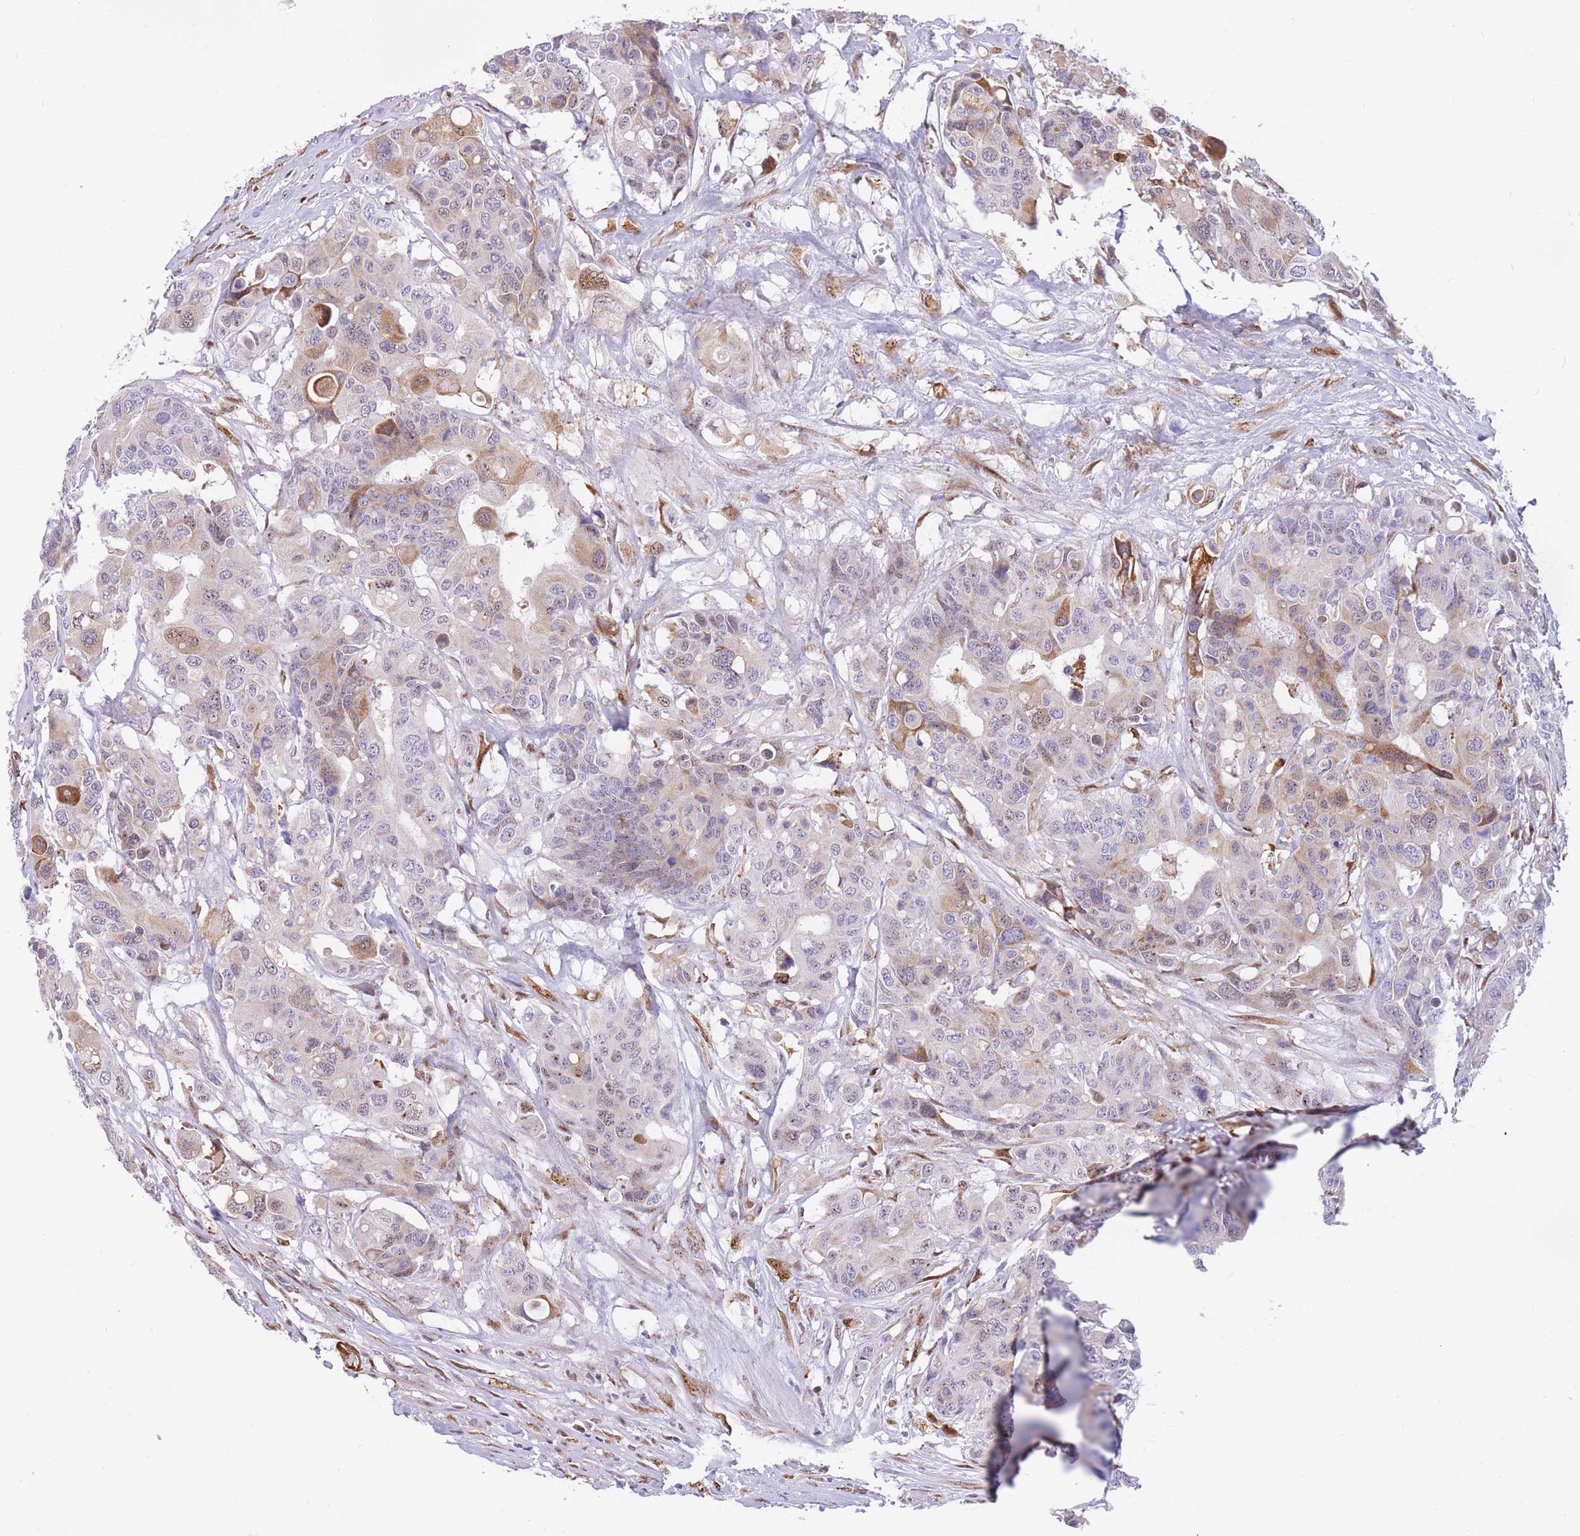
{"staining": {"intensity": "moderate", "quantity": "<25%", "location": "cytoplasmic/membranous,nuclear"}, "tissue": "colorectal cancer", "cell_type": "Tumor cells", "image_type": "cancer", "snomed": [{"axis": "morphology", "description": "Adenocarcinoma, NOS"}, {"axis": "topography", "description": "Colon"}], "caption": "The image displays immunohistochemical staining of adenocarcinoma (colorectal). There is moderate cytoplasmic/membranous and nuclear expression is appreciated in about <25% of tumor cells. The staining was performed using DAB (3,3'-diaminobenzidine), with brown indicating positive protein expression. Nuclei are stained blue with hematoxylin.", "gene": "FAM153A", "patient": {"sex": "male", "age": 77}}